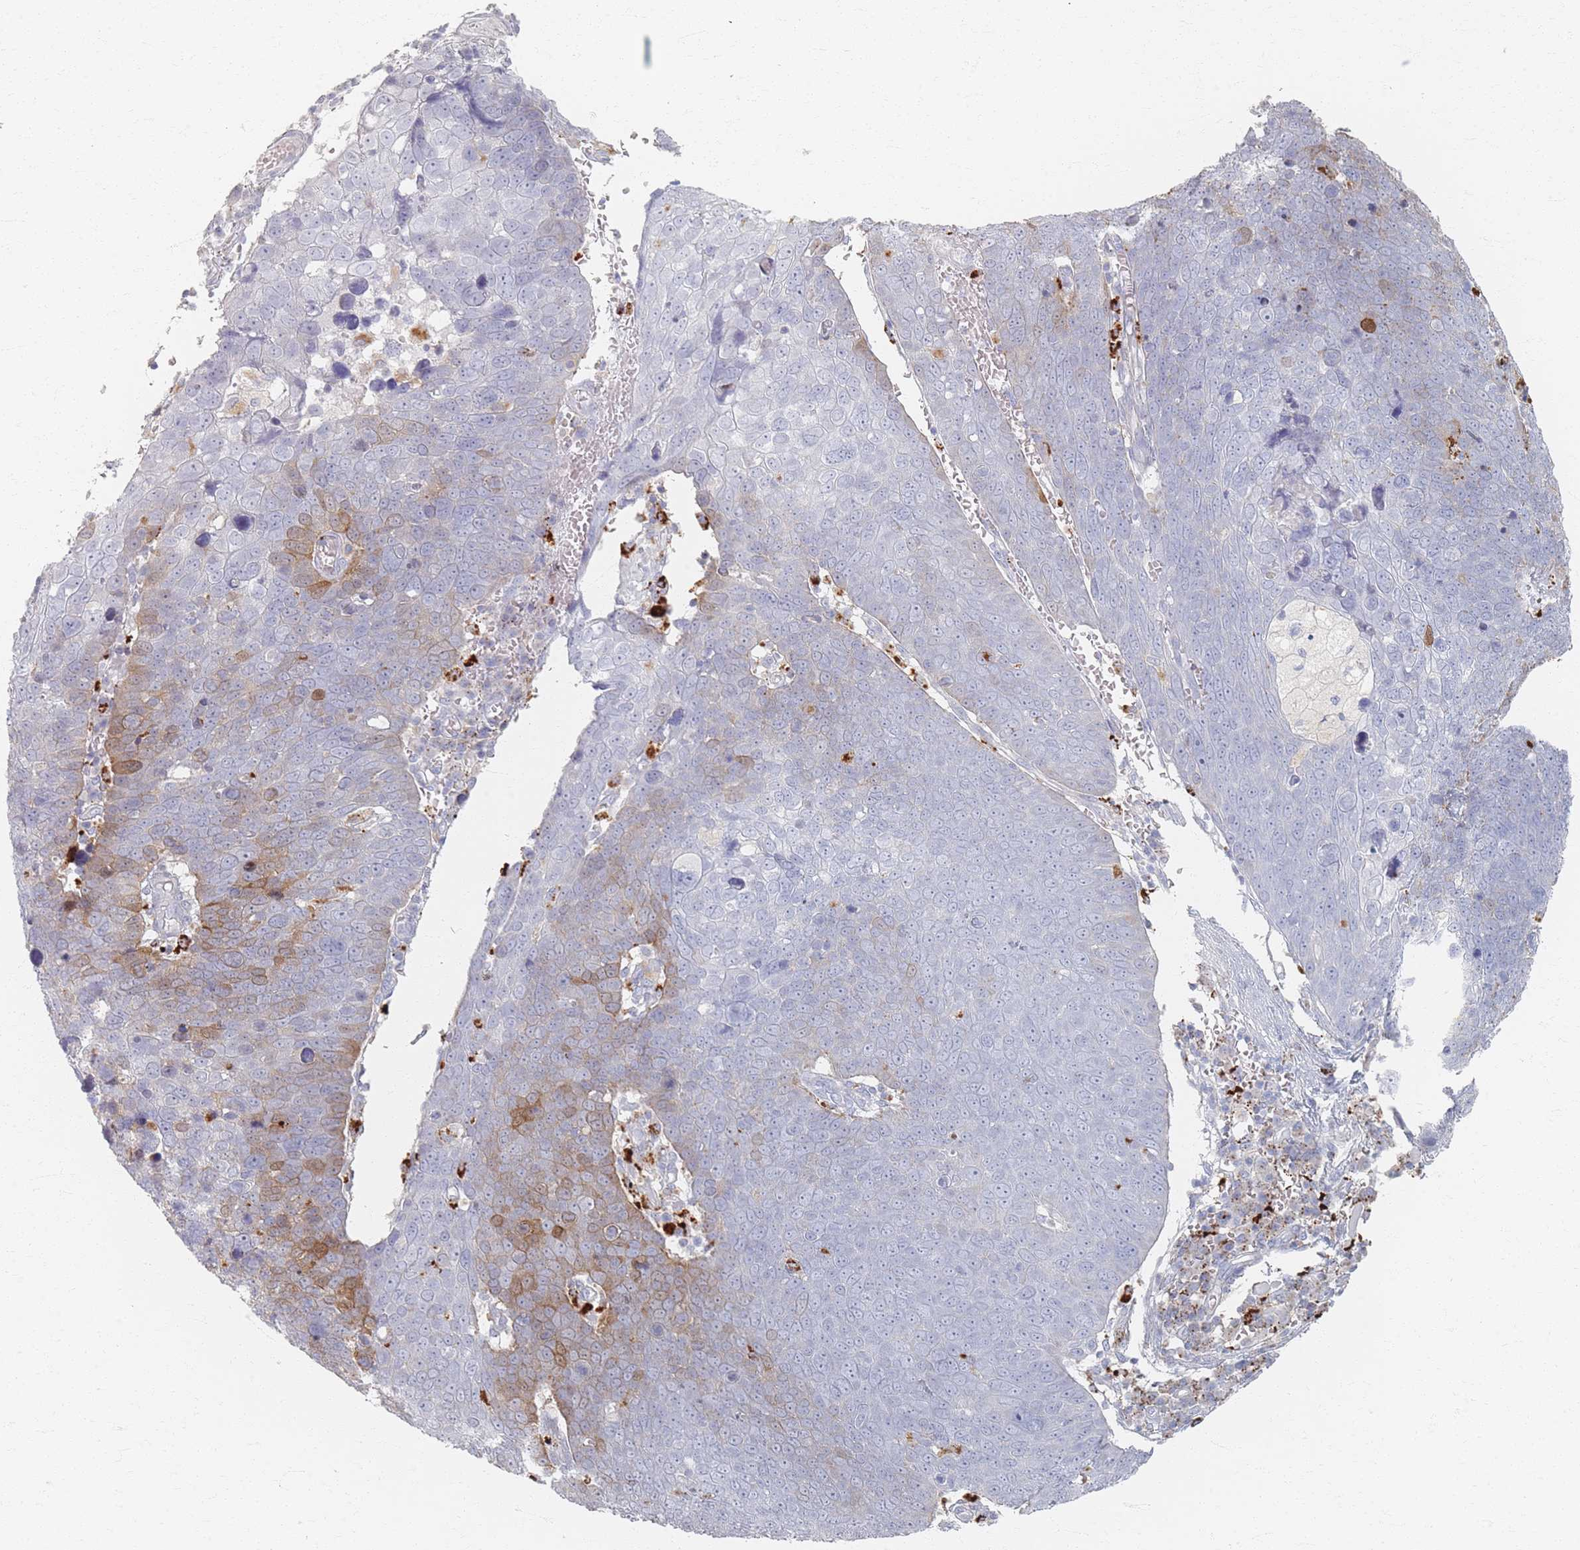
{"staining": {"intensity": "moderate", "quantity": "<25%", "location": "cytoplasmic/membranous"}, "tissue": "skin cancer", "cell_type": "Tumor cells", "image_type": "cancer", "snomed": [{"axis": "morphology", "description": "Squamous cell carcinoma, NOS"}, {"axis": "topography", "description": "Skin"}], "caption": "A high-resolution photomicrograph shows immunohistochemistry (IHC) staining of skin squamous cell carcinoma, which shows moderate cytoplasmic/membranous staining in approximately <25% of tumor cells.", "gene": "SLC2A11", "patient": {"sex": "male", "age": 71}}